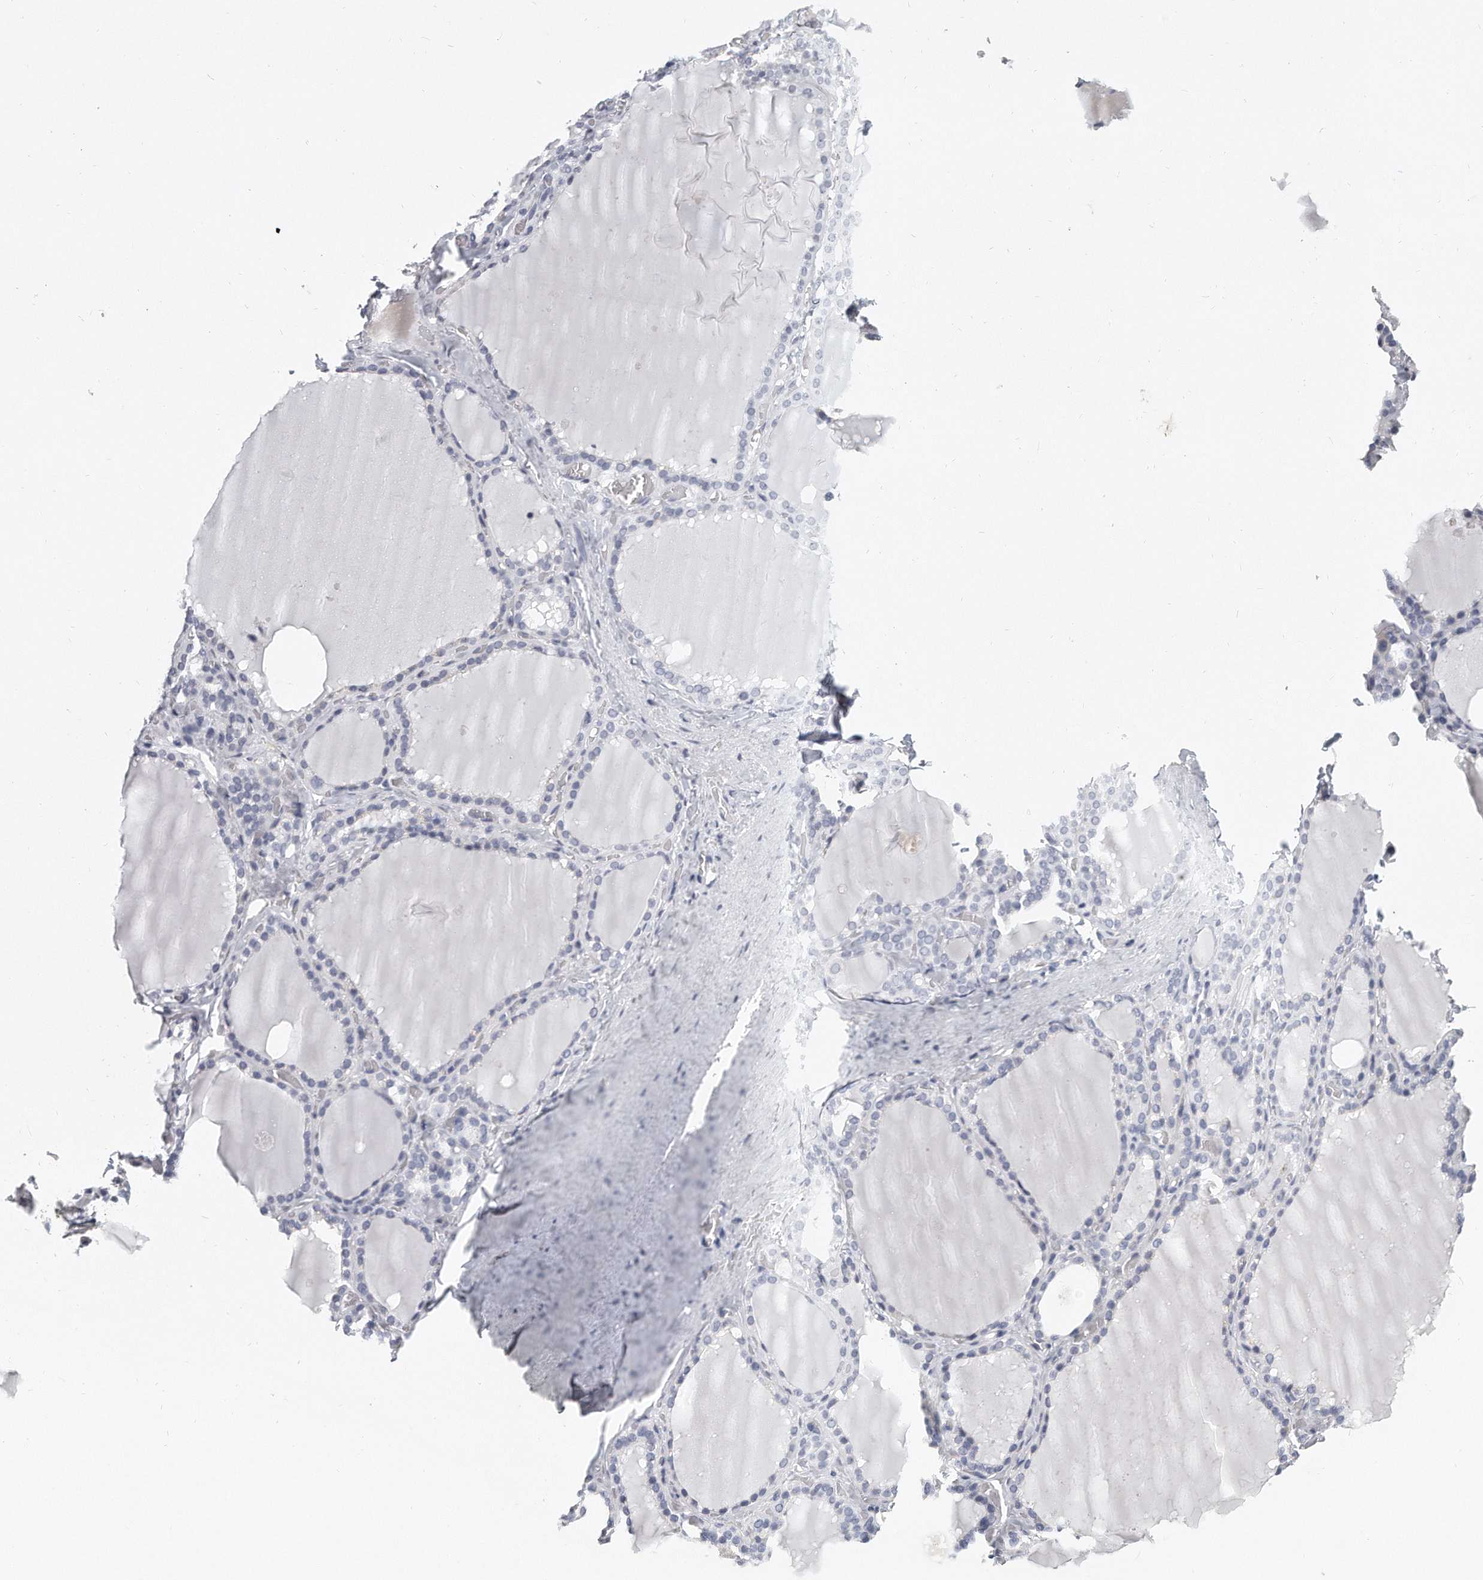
{"staining": {"intensity": "negative", "quantity": "none", "location": "none"}, "tissue": "thyroid gland", "cell_type": "Glandular cells", "image_type": "normal", "snomed": [{"axis": "morphology", "description": "Normal tissue, NOS"}, {"axis": "topography", "description": "Thyroid gland"}], "caption": "The photomicrograph shows no staining of glandular cells in benign thyroid gland. Nuclei are stained in blue.", "gene": "PLEKHA6", "patient": {"sex": "female", "age": 22}}